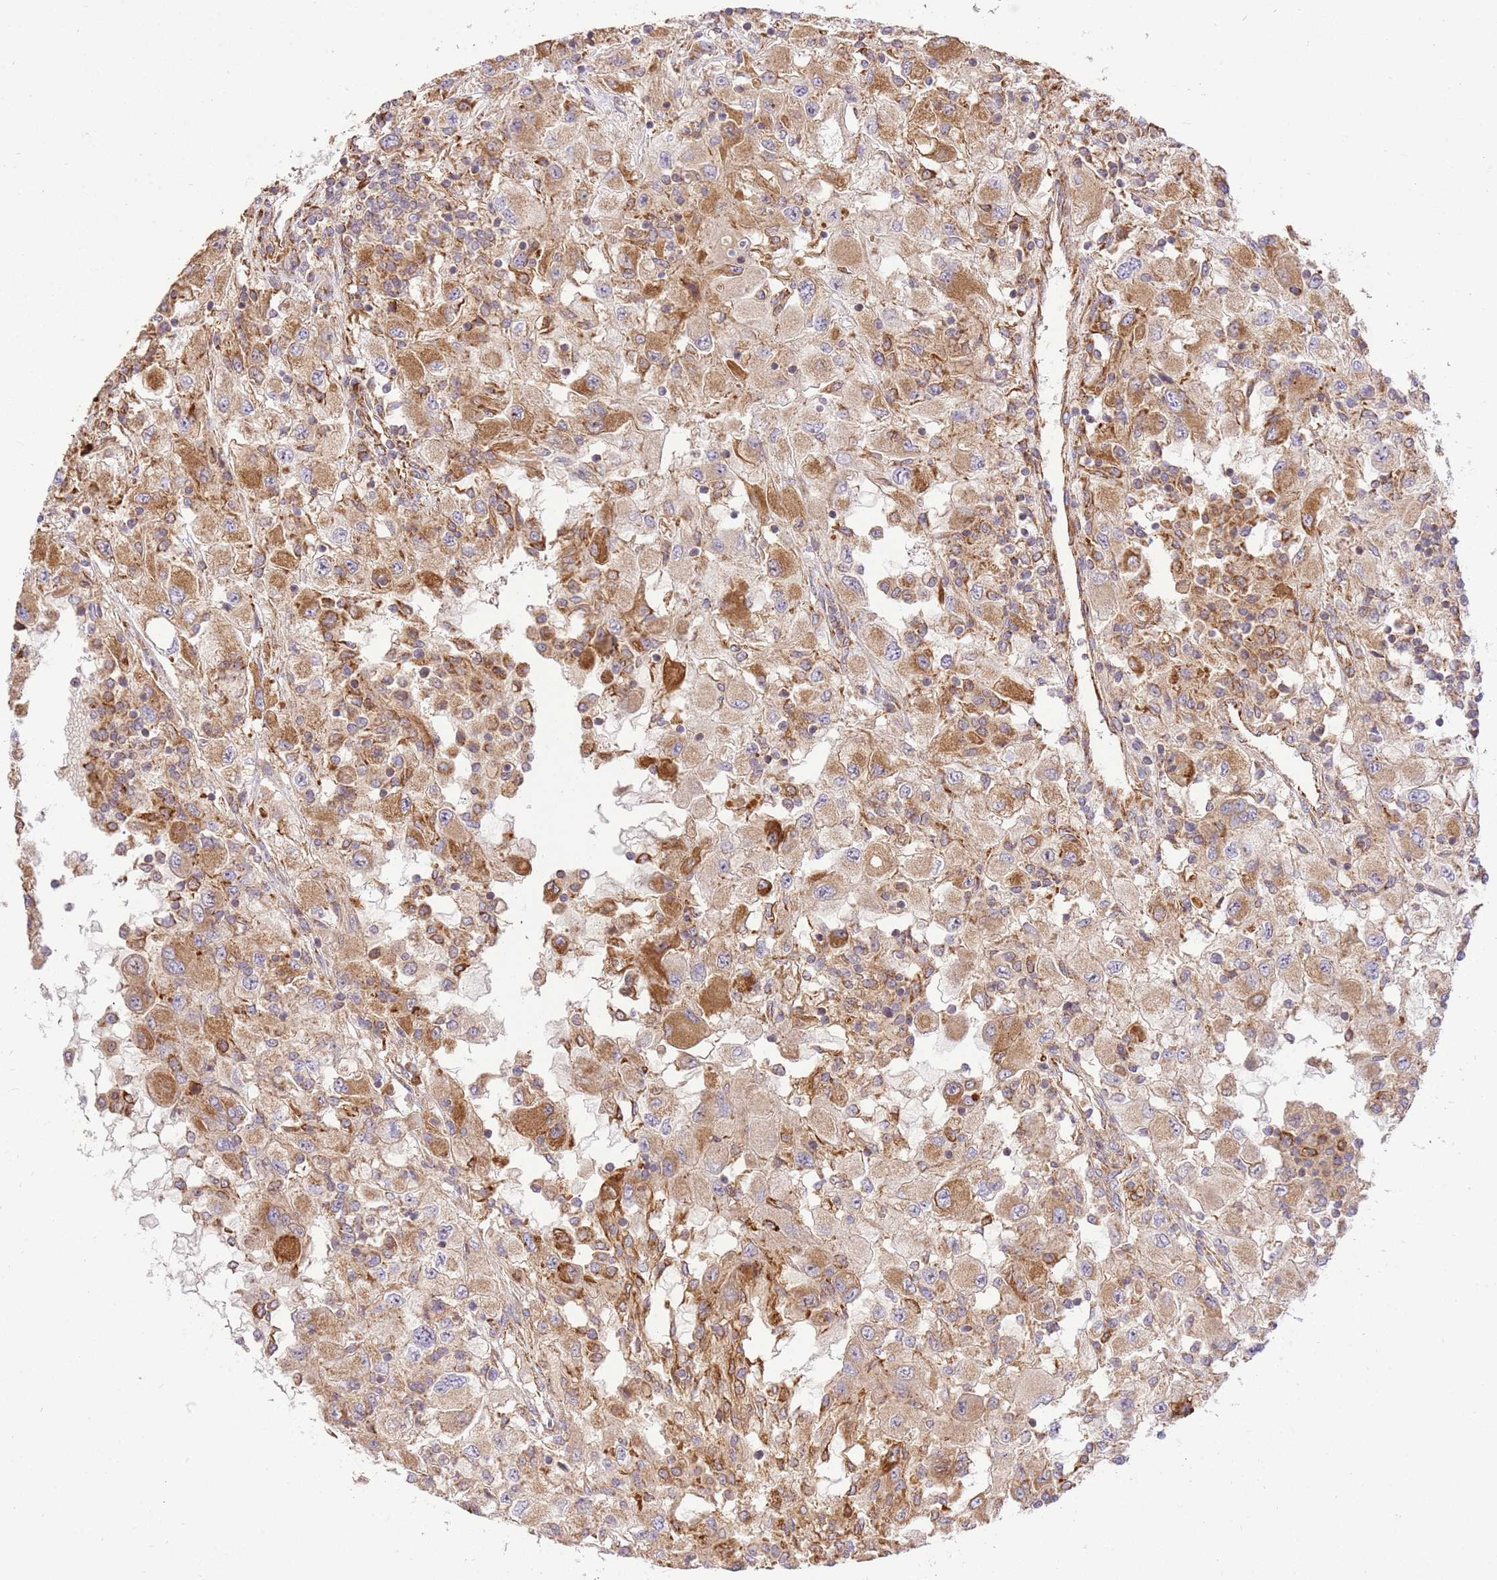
{"staining": {"intensity": "moderate", "quantity": ">75%", "location": "cytoplasmic/membranous"}, "tissue": "renal cancer", "cell_type": "Tumor cells", "image_type": "cancer", "snomed": [{"axis": "morphology", "description": "Adenocarcinoma, NOS"}, {"axis": "topography", "description": "Kidney"}], "caption": "Tumor cells display medium levels of moderate cytoplasmic/membranous expression in about >75% of cells in human renal cancer (adenocarcinoma). The staining is performed using DAB (3,3'-diaminobenzidine) brown chromogen to label protein expression. The nuclei are counter-stained blue using hematoxylin.", "gene": "SPATA2L", "patient": {"sex": "female", "age": 67}}